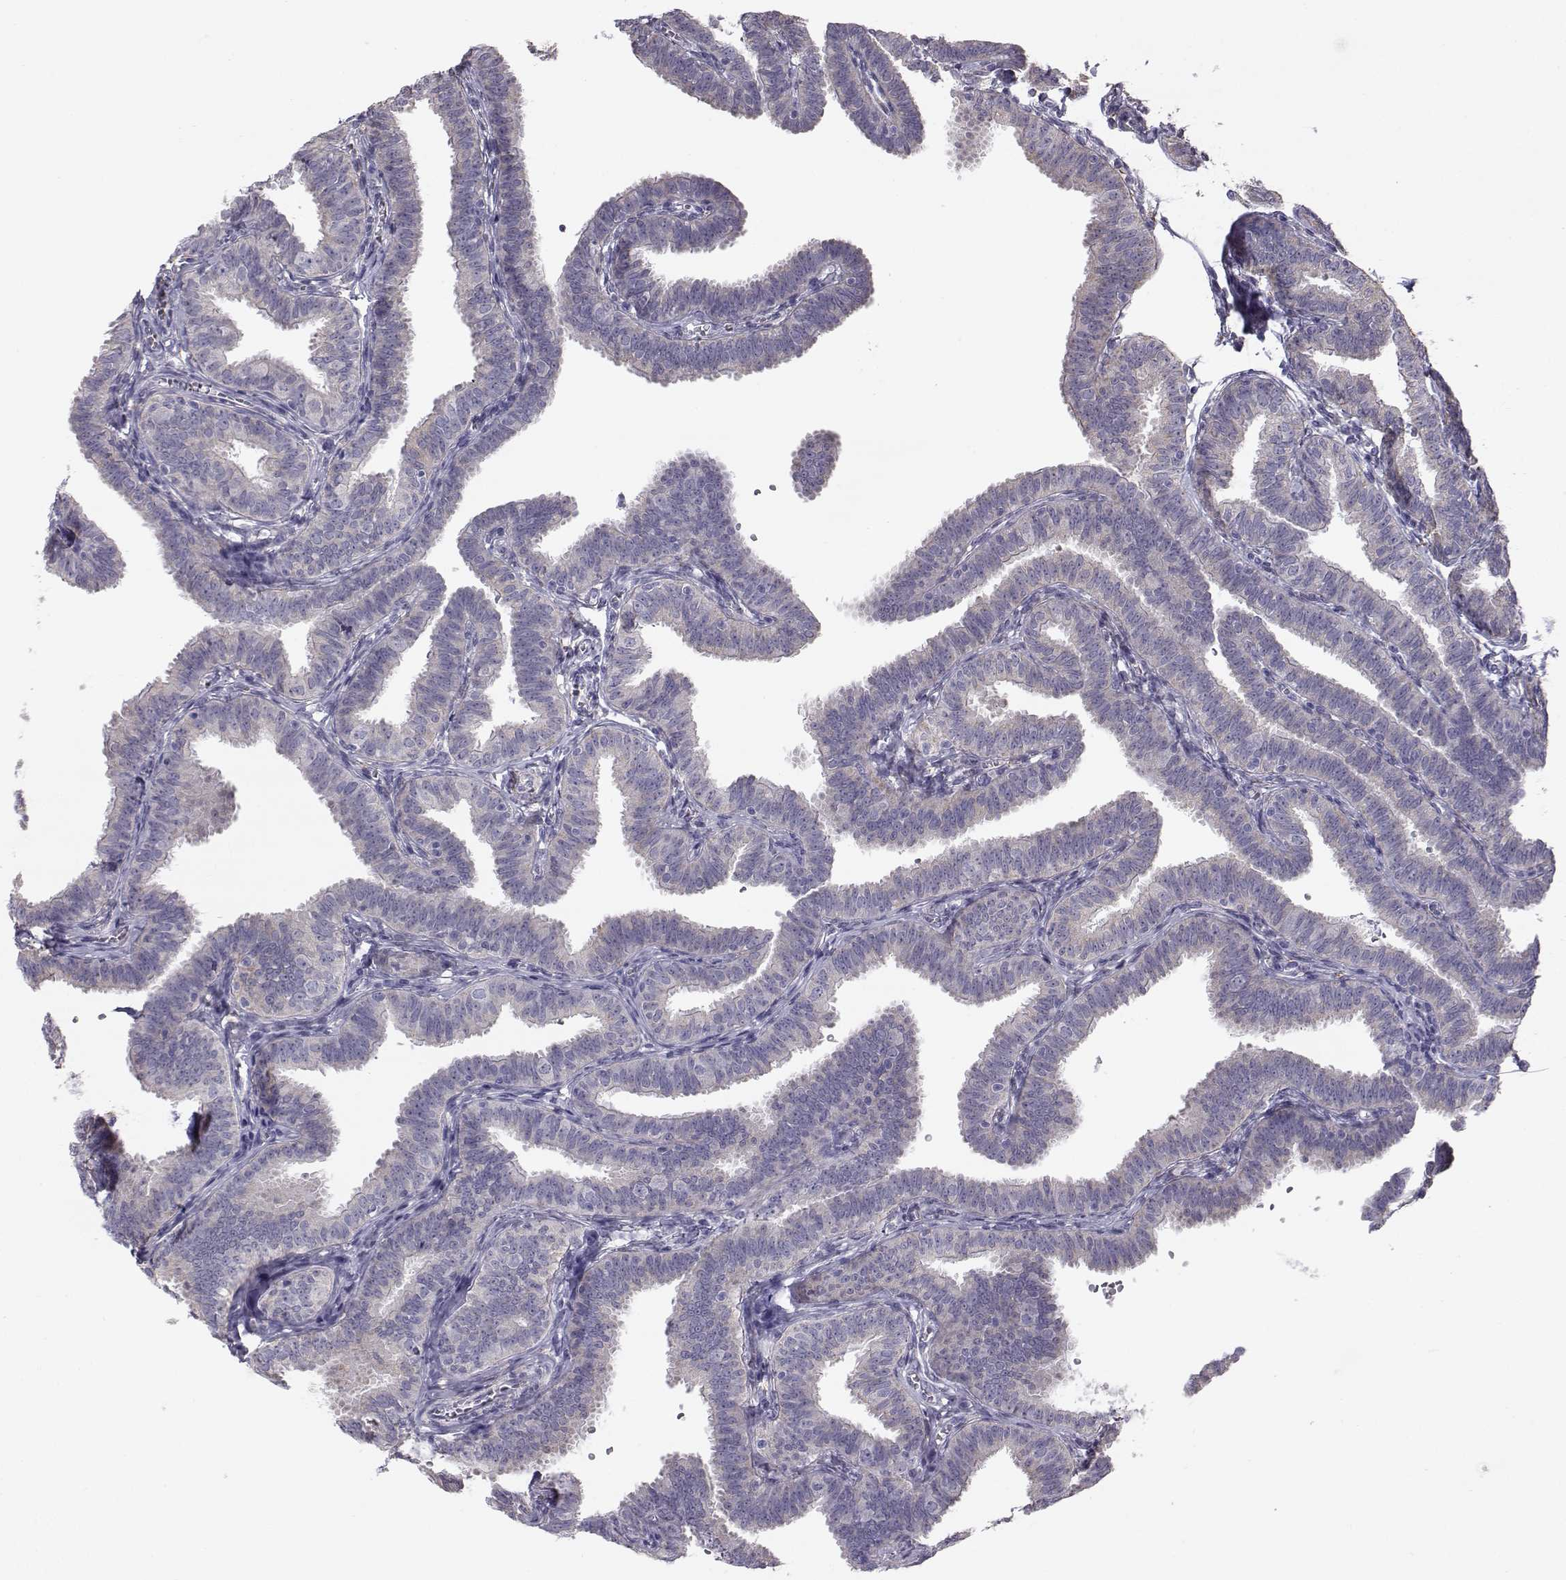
{"staining": {"intensity": "negative", "quantity": "none", "location": "none"}, "tissue": "fallopian tube", "cell_type": "Glandular cells", "image_type": "normal", "snomed": [{"axis": "morphology", "description": "Normal tissue, NOS"}, {"axis": "topography", "description": "Fallopian tube"}], "caption": "IHC image of benign fallopian tube stained for a protein (brown), which exhibits no expression in glandular cells.", "gene": "KCNMB4", "patient": {"sex": "female", "age": 25}}